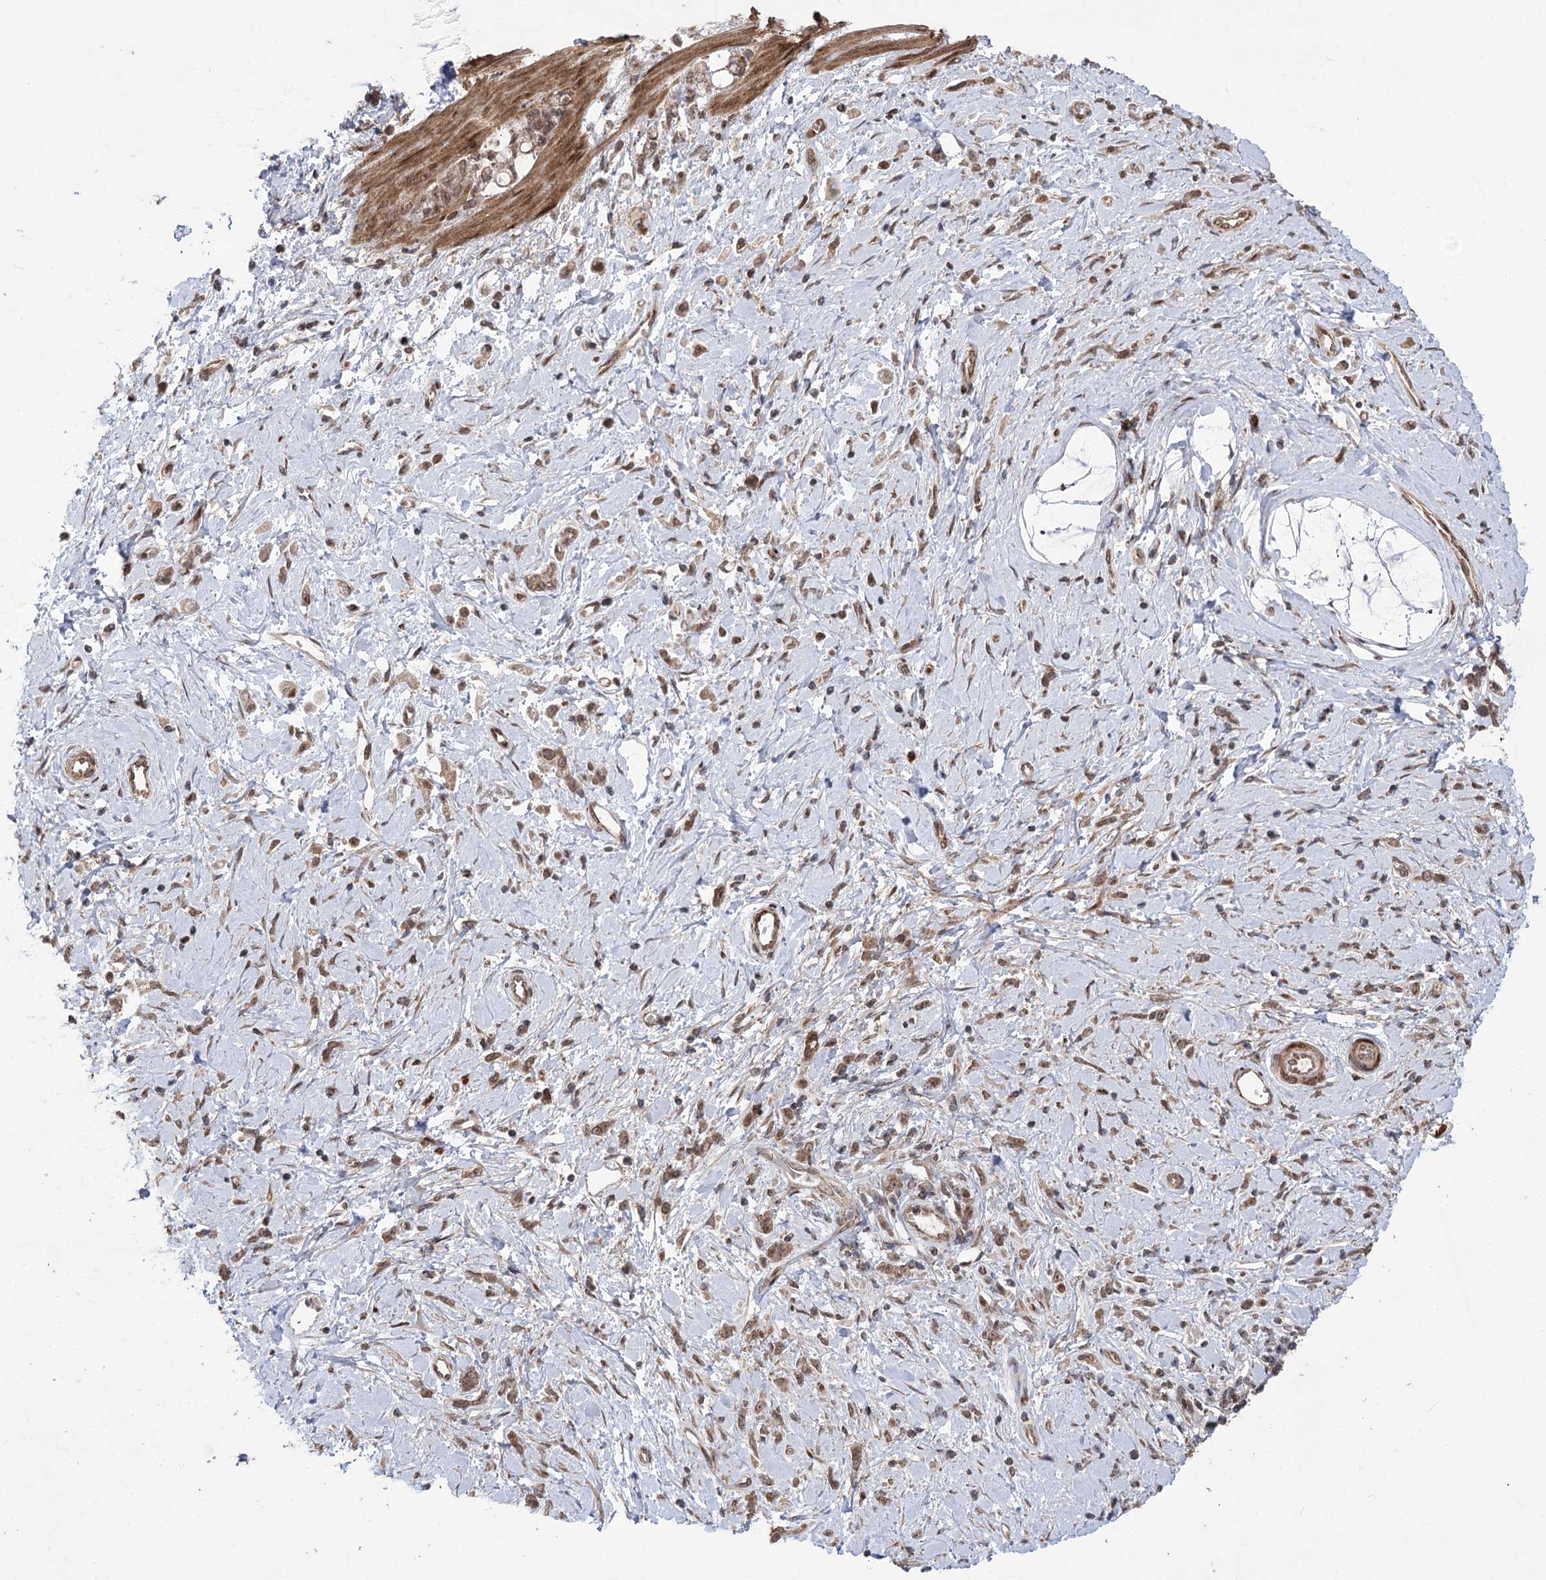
{"staining": {"intensity": "moderate", "quantity": ">75%", "location": "cytoplasmic/membranous,nuclear"}, "tissue": "stomach cancer", "cell_type": "Tumor cells", "image_type": "cancer", "snomed": [{"axis": "morphology", "description": "Adenocarcinoma, NOS"}, {"axis": "topography", "description": "Stomach"}], "caption": "A medium amount of moderate cytoplasmic/membranous and nuclear staining is appreciated in approximately >75% of tumor cells in stomach adenocarcinoma tissue.", "gene": "TENM2", "patient": {"sex": "female", "age": 60}}